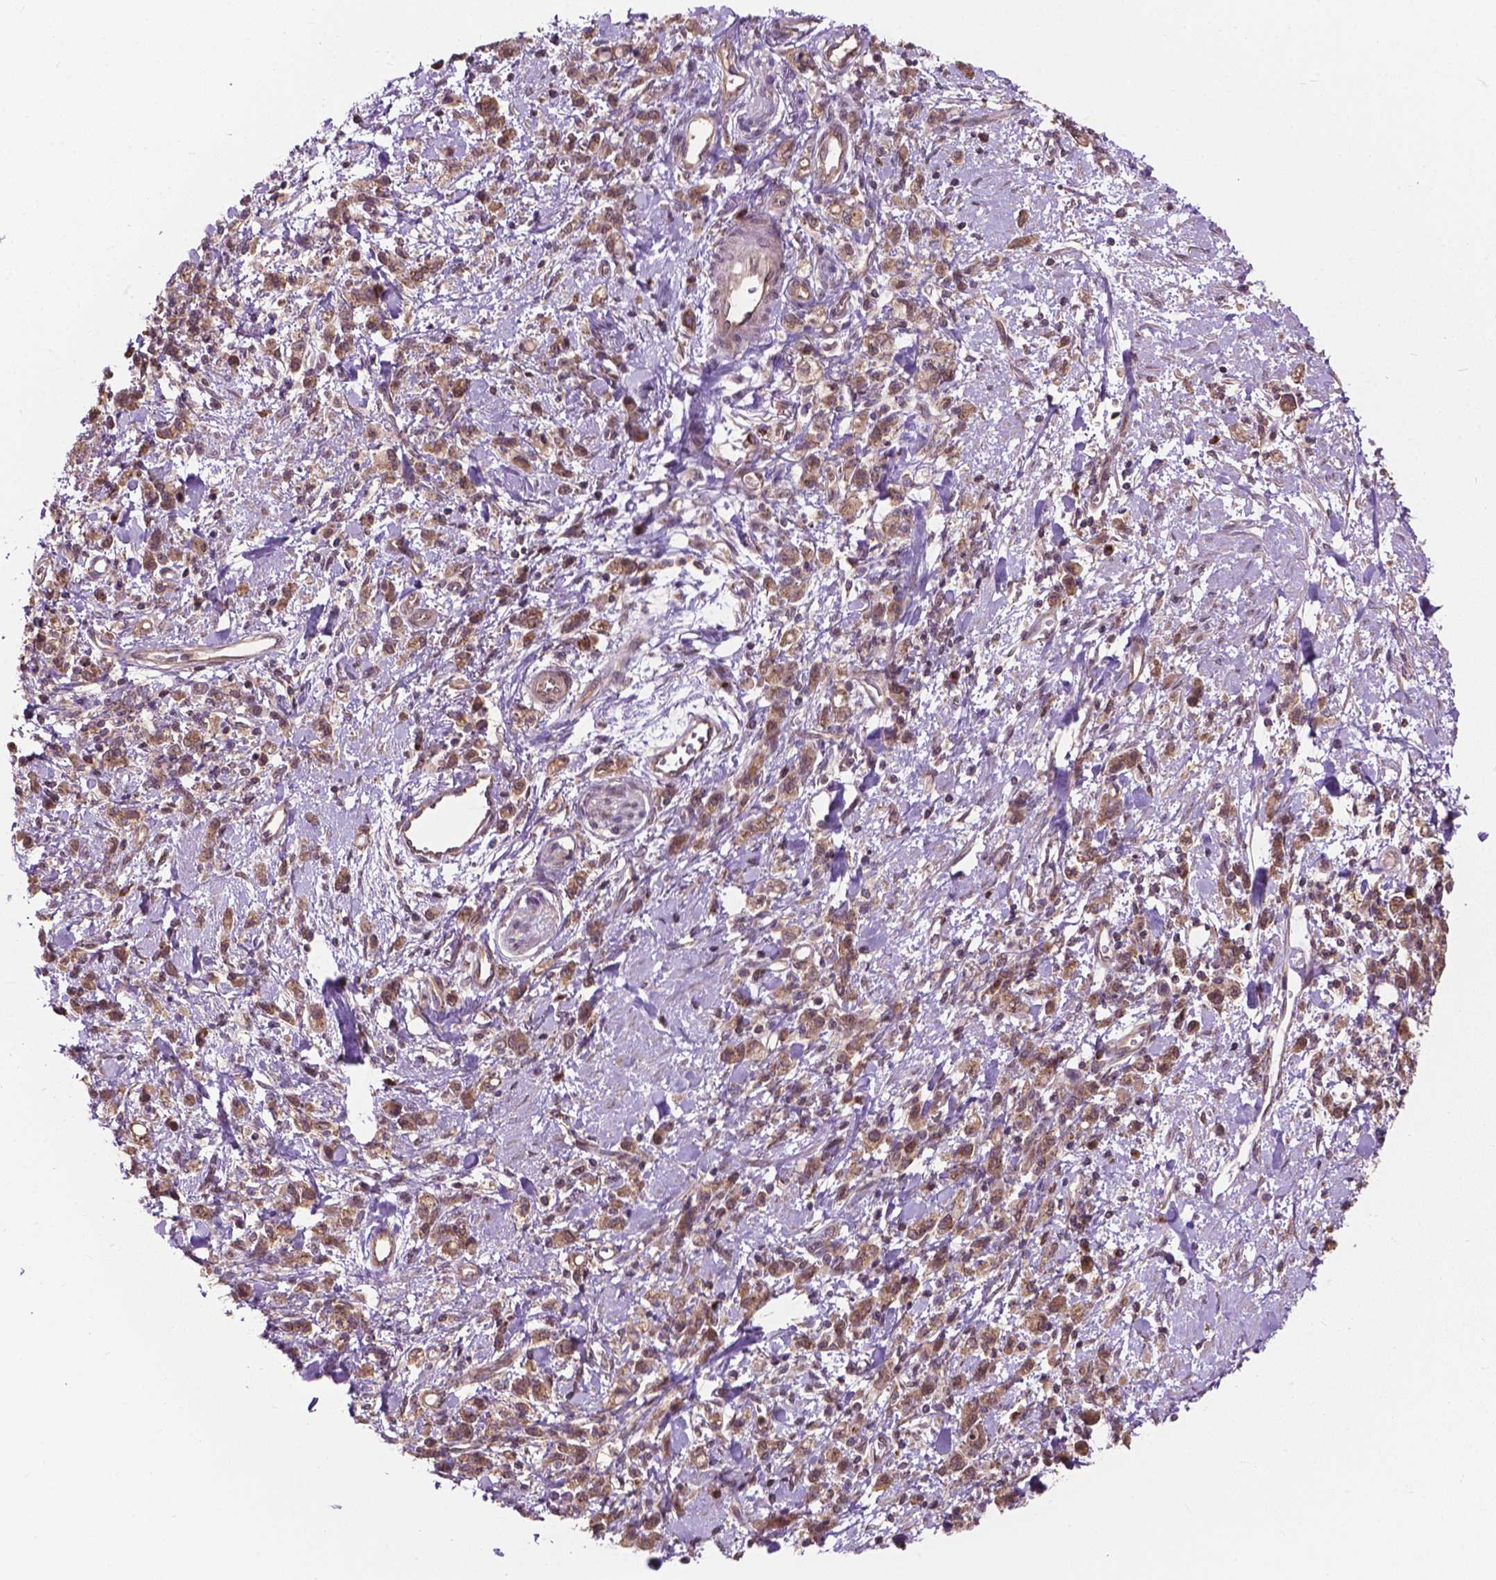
{"staining": {"intensity": "weak", "quantity": ">75%", "location": "cytoplasmic/membranous"}, "tissue": "stomach cancer", "cell_type": "Tumor cells", "image_type": "cancer", "snomed": [{"axis": "morphology", "description": "Adenocarcinoma, NOS"}, {"axis": "topography", "description": "Stomach"}], "caption": "Immunohistochemical staining of human stomach cancer shows low levels of weak cytoplasmic/membranous protein staining in approximately >75% of tumor cells. (Brightfield microscopy of DAB IHC at high magnification).", "gene": "PPP1CB", "patient": {"sex": "male", "age": 77}}